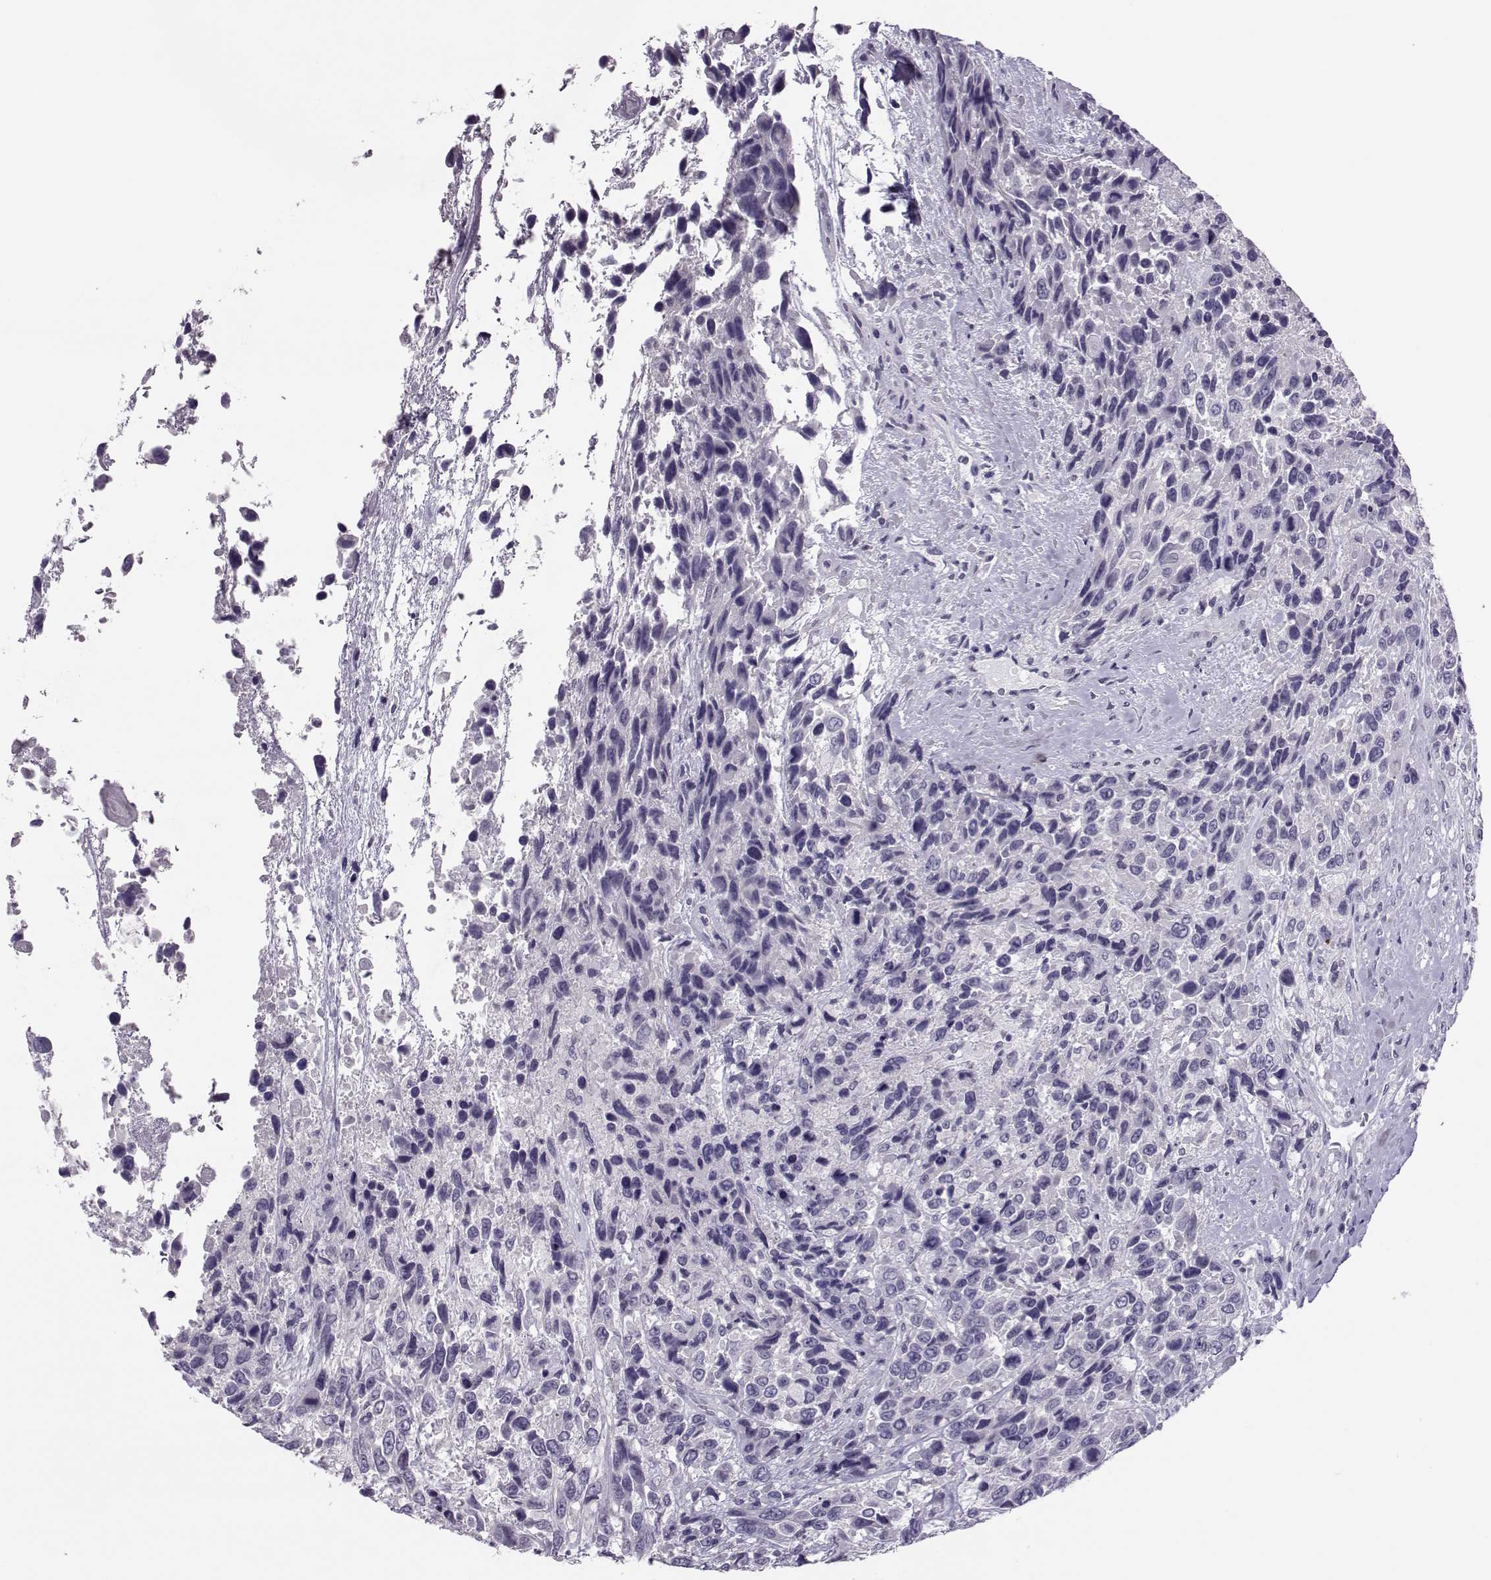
{"staining": {"intensity": "negative", "quantity": "none", "location": "none"}, "tissue": "urothelial cancer", "cell_type": "Tumor cells", "image_type": "cancer", "snomed": [{"axis": "morphology", "description": "Urothelial carcinoma, High grade"}, {"axis": "topography", "description": "Urinary bladder"}], "caption": "Tumor cells show no significant protein expression in urothelial carcinoma (high-grade).", "gene": "ASRGL1", "patient": {"sex": "female", "age": 70}}